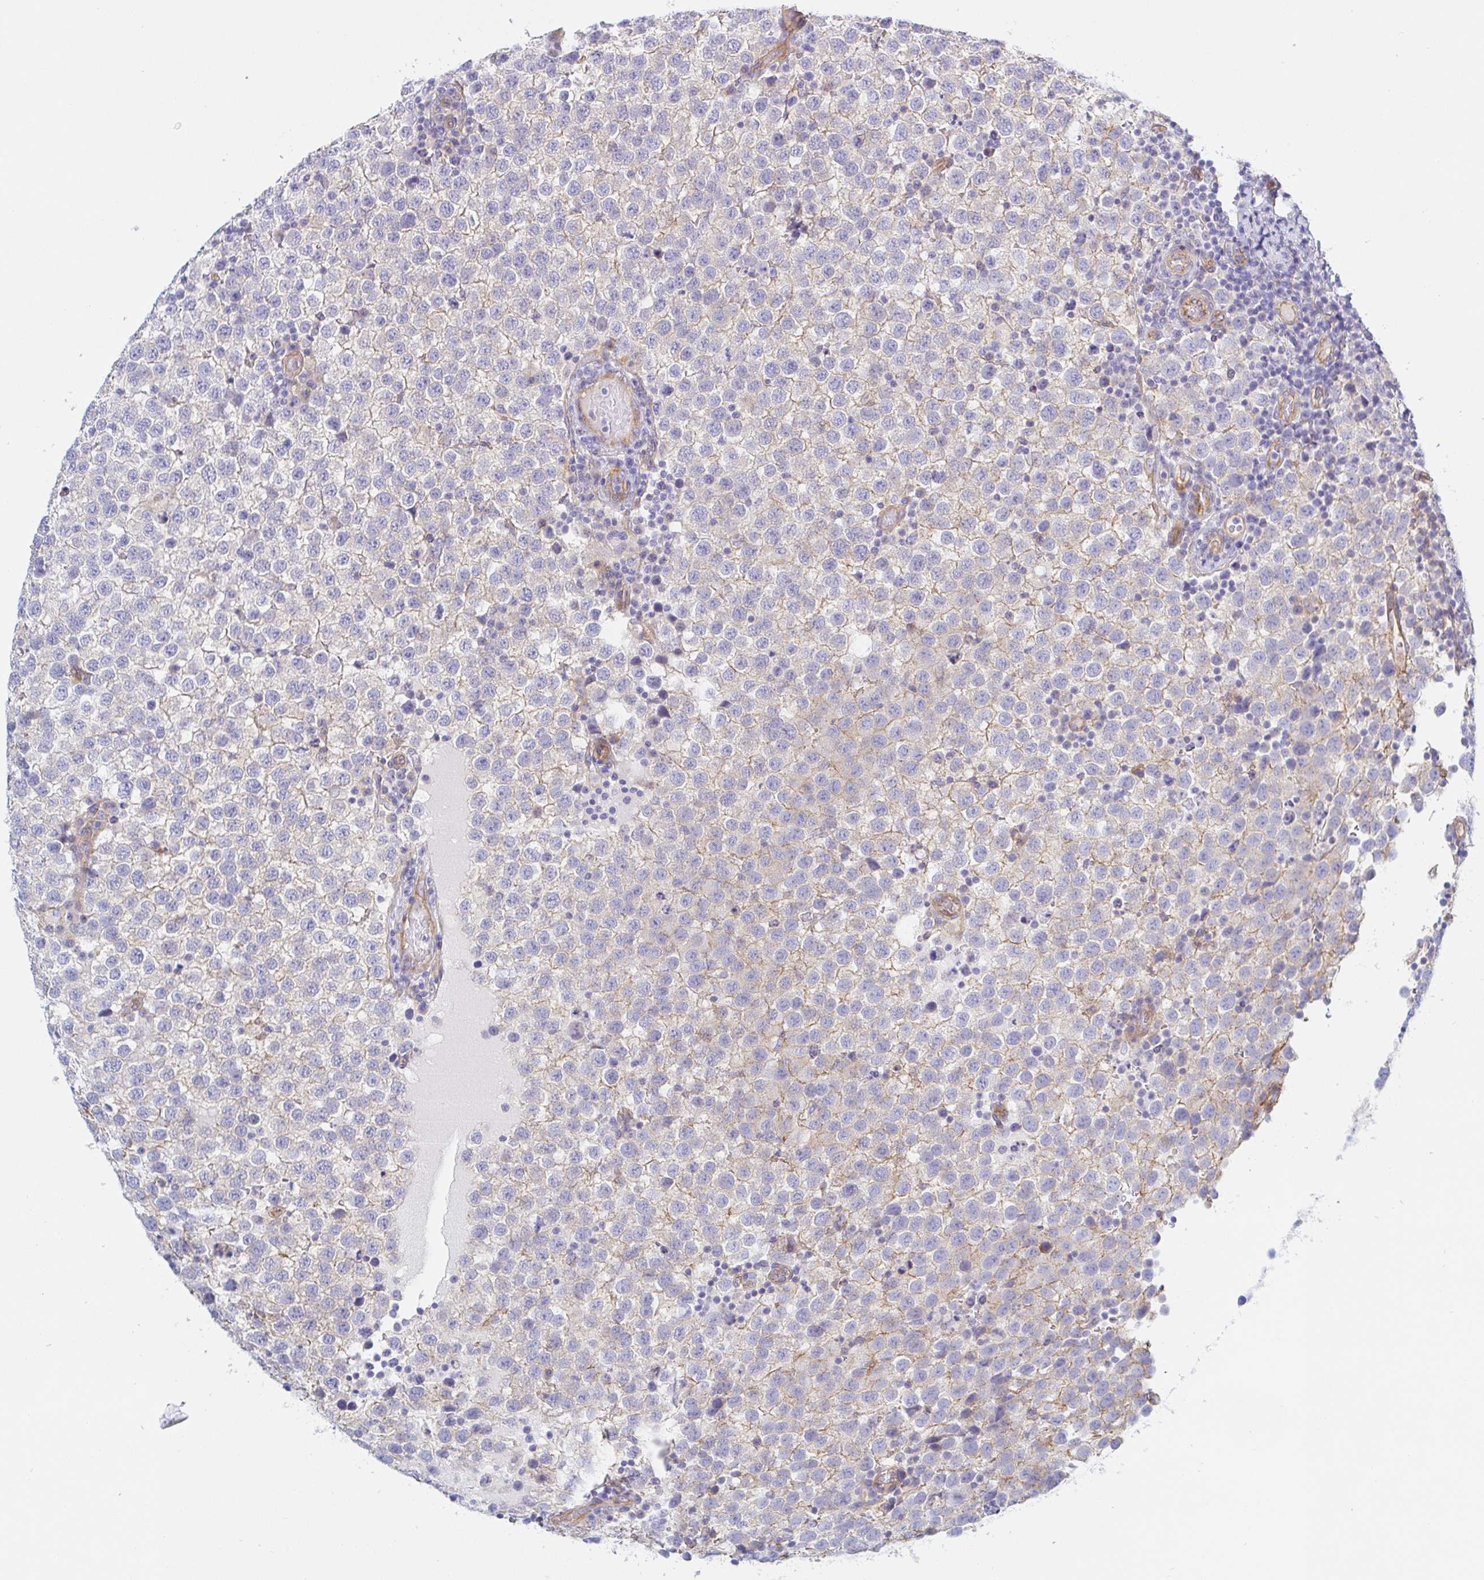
{"staining": {"intensity": "weak", "quantity": "<25%", "location": "cytoplasmic/membranous"}, "tissue": "testis cancer", "cell_type": "Tumor cells", "image_type": "cancer", "snomed": [{"axis": "morphology", "description": "Seminoma, NOS"}, {"axis": "topography", "description": "Testis"}], "caption": "The histopathology image demonstrates no staining of tumor cells in testis cancer.", "gene": "ARL4D", "patient": {"sex": "male", "age": 34}}